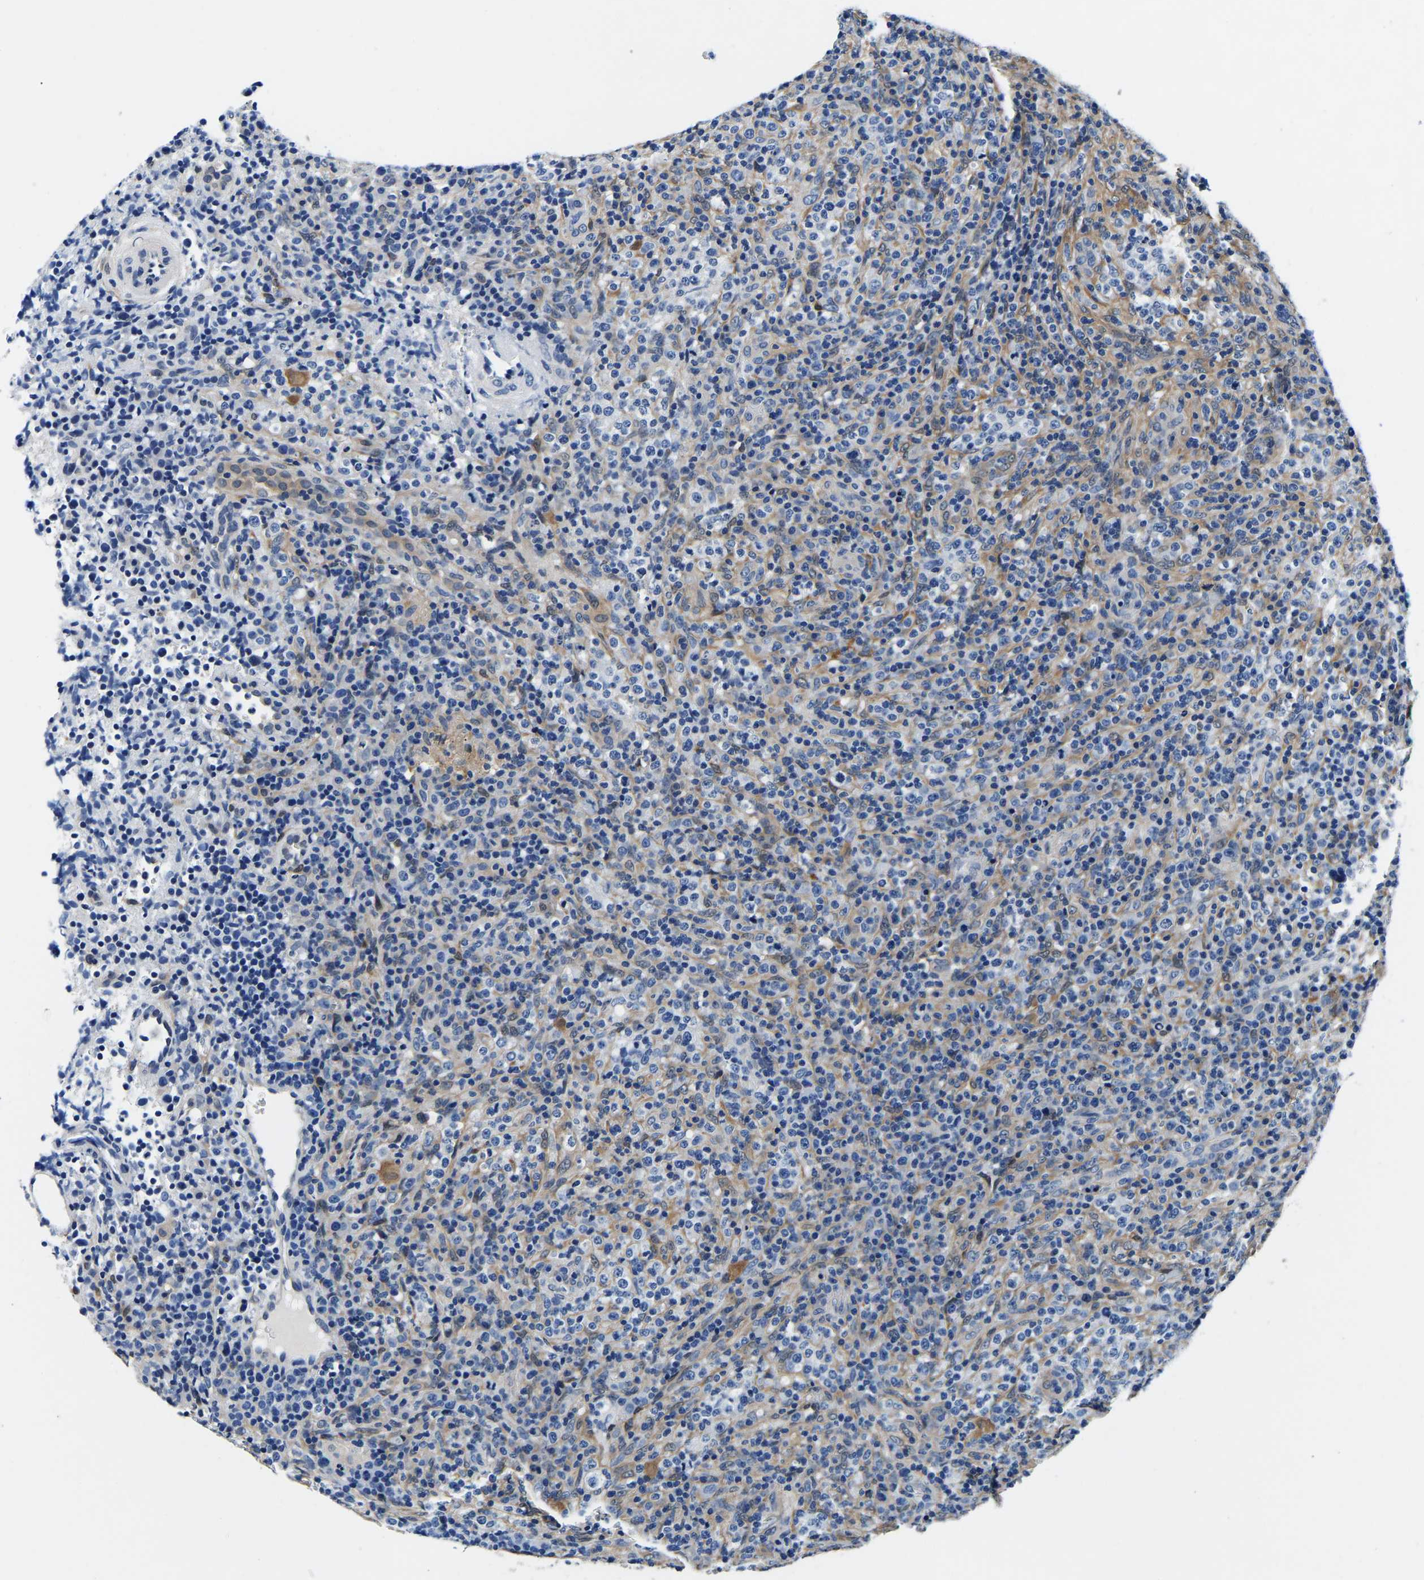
{"staining": {"intensity": "negative", "quantity": "none", "location": "none"}, "tissue": "lymphoma", "cell_type": "Tumor cells", "image_type": "cancer", "snomed": [{"axis": "morphology", "description": "Malignant lymphoma, non-Hodgkin's type, High grade"}, {"axis": "topography", "description": "Lymph node"}], "caption": "DAB immunohistochemical staining of human lymphoma demonstrates no significant expression in tumor cells.", "gene": "ACO1", "patient": {"sex": "female", "age": 76}}